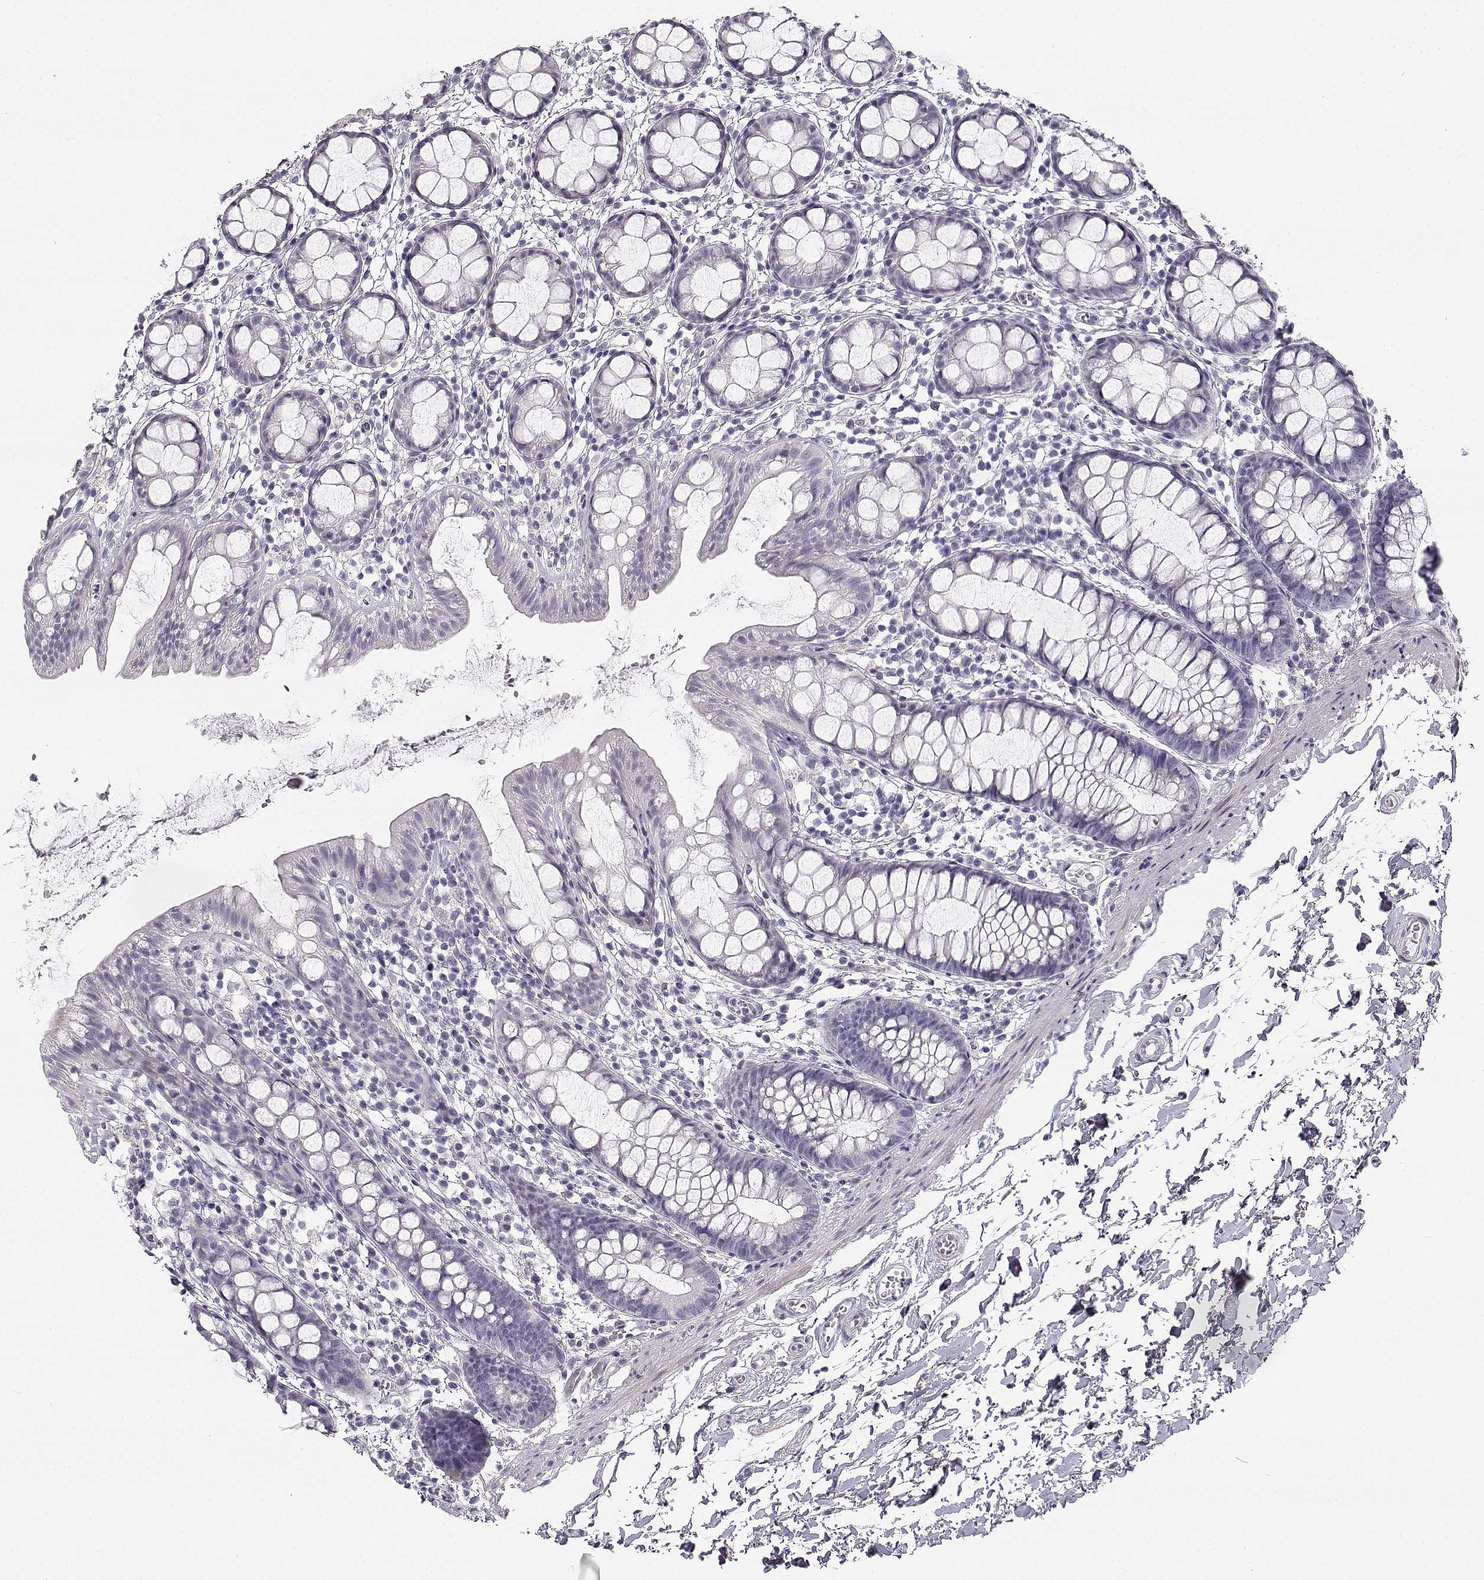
{"staining": {"intensity": "negative", "quantity": "none", "location": "none"}, "tissue": "rectum", "cell_type": "Glandular cells", "image_type": "normal", "snomed": [{"axis": "morphology", "description": "Normal tissue, NOS"}, {"axis": "topography", "description": "Rectum"}], "caption": "High power microscopy image of an IHC histopathology image of unremarkable rectum, revealing no significant expression in glandular cells. Nuclei are stained in blue.", "gene": "CREB3L3", "patient": {"sex": "male", "age": 57}}